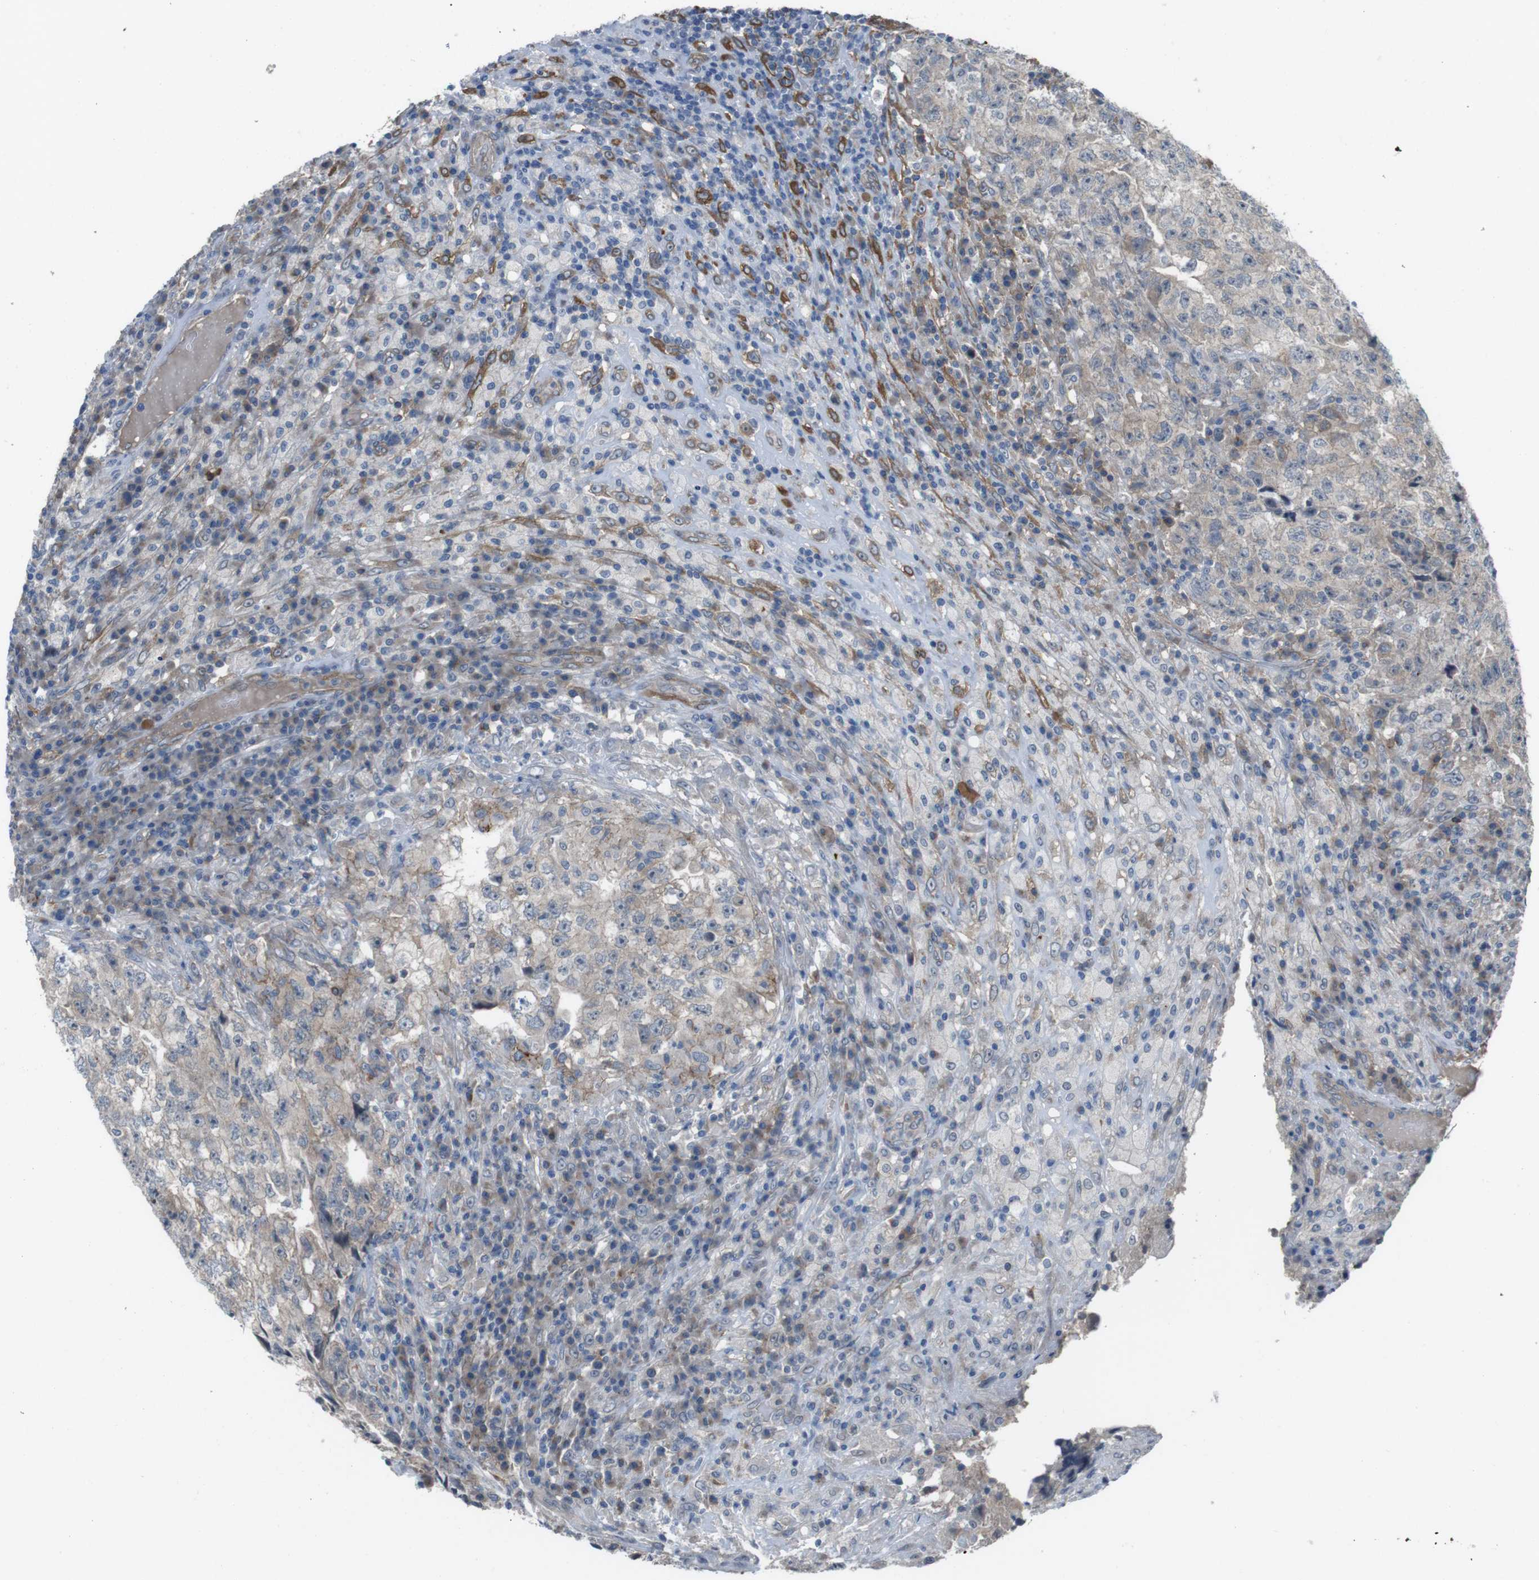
{"staining": {"intensity": "weak", "quantity": "25%-75%", "location": "cytoplasmic/membranous"}, "tissue": "testis cancer", "cell_type": "Tumor cells", "image_type": "cancer", "snomed": [{"axis": "morphology", "description": "Necrosis, NOS"}, {"axis": "morphology", "description": "Carcinoma, Embryonal, NOS"}, {"axis": "topography", "description": "Testis"}], "caption": "A photomicrograph of human testis cancer (embryonal carcinoma) stained for a protein demonstrates weak cytoplasmic/membranous brown staining in tumor cells. (DAB IHC, brown staining for protein, blue staining for nuclei).", "gene": "ANK2", "patient": {"sex": "male", "age": 19}}